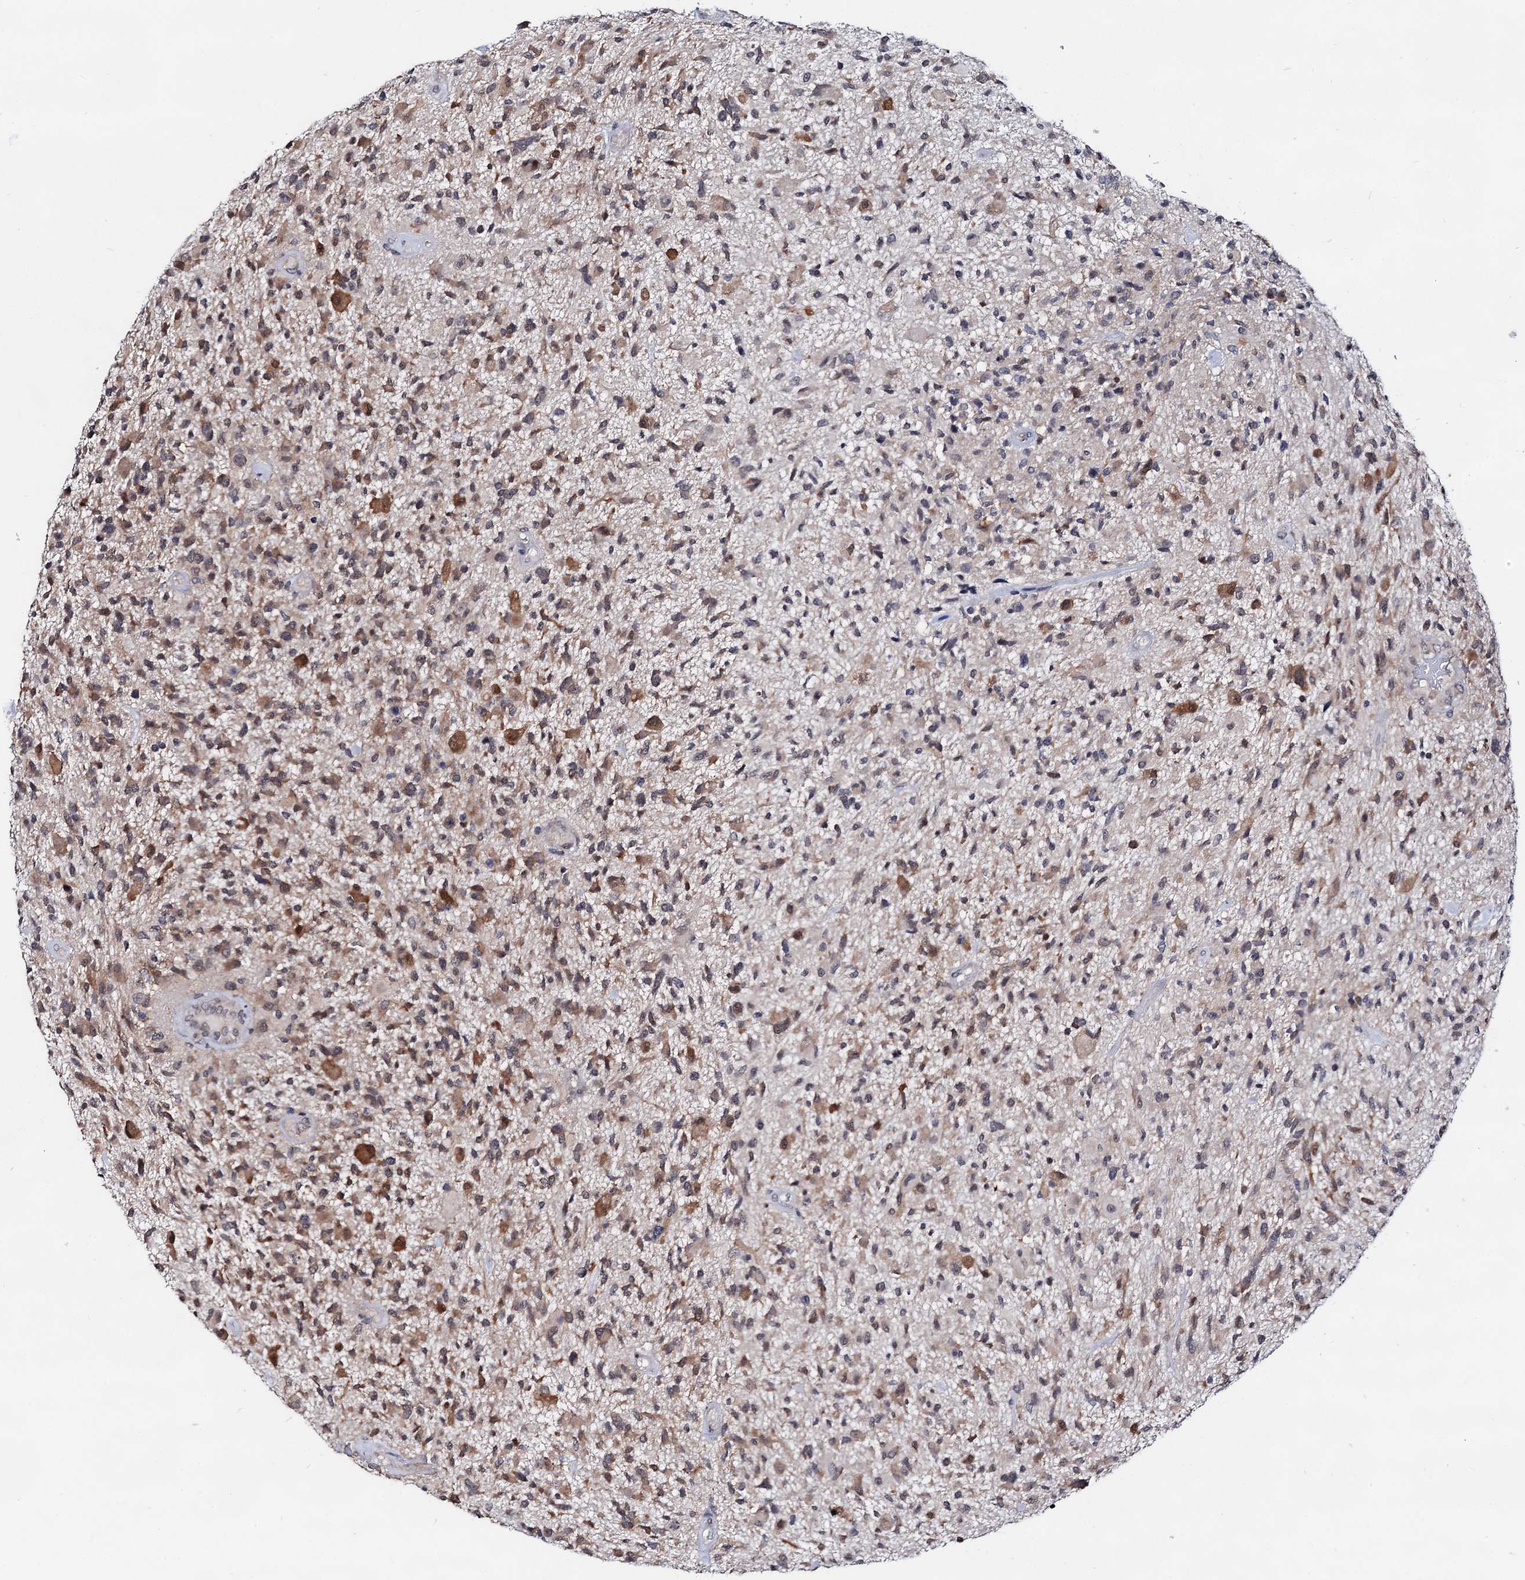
{"staining": {"intensity": "moderate", "quantity": "25%-75%", "location": "cytoplasmic/membranous"}, "tissue": "glioma", "cell_type": "Tumor cells", "image_type": "cancer", "snomed": [{"axis": "morphology", "description": "Glioma, malignant, High grade"}, {"axis": "topography", "description": "Brain"}], "caption": "DAB immunohistochemical staining of human glioma displays moderate cytoplasmic/membranous protein expression in approximately 25%-75% of tumor cells.", "gene": "CAPRIN2", "patient": {"sex": "male", "age": 47}}